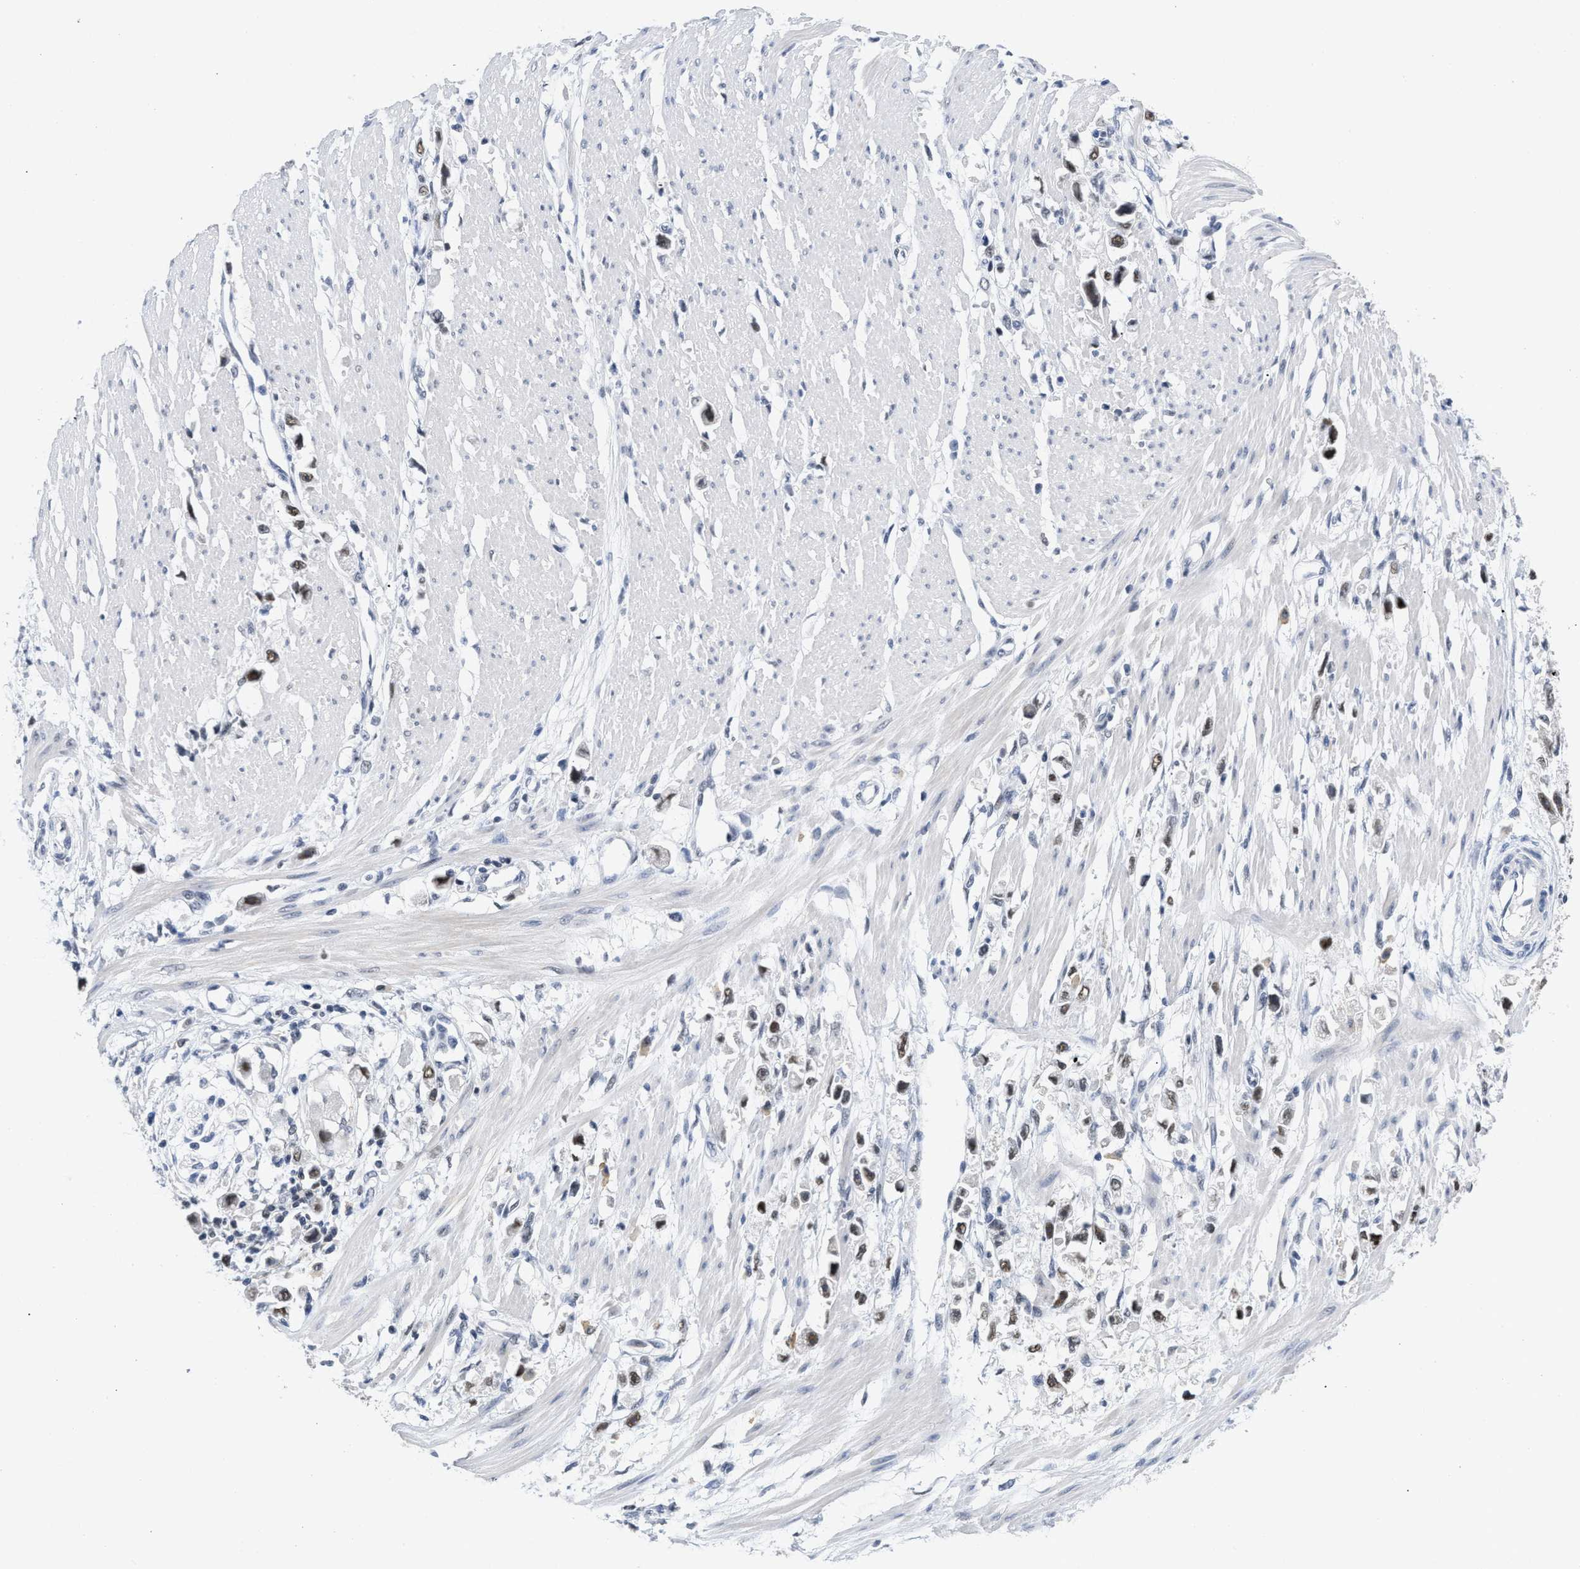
{"staining": {"intensity": "weak", "quantity": ">75%", "location": "nuclear"}, "tissue": "stomach cancer", "cell_type": "Tumor cells", "image_type": "cancer", "snomed": [{"axis": "morphology", "description": "Adenocarcinoma, NOS"}, {"axis": "topography", "description": "Stomach"}], "caption": "Immunohistochemistry (IHC) image of neoplastic tissue: stomach cancer stained using immunohistochemistry (IHC) displays low levels of weak protein expression localized specifically in the nuclear of tumor cells, appearing as a nuclear brown color.", "gene": "GGNBP2", "patient": {"sex": "female", "age": 59}}